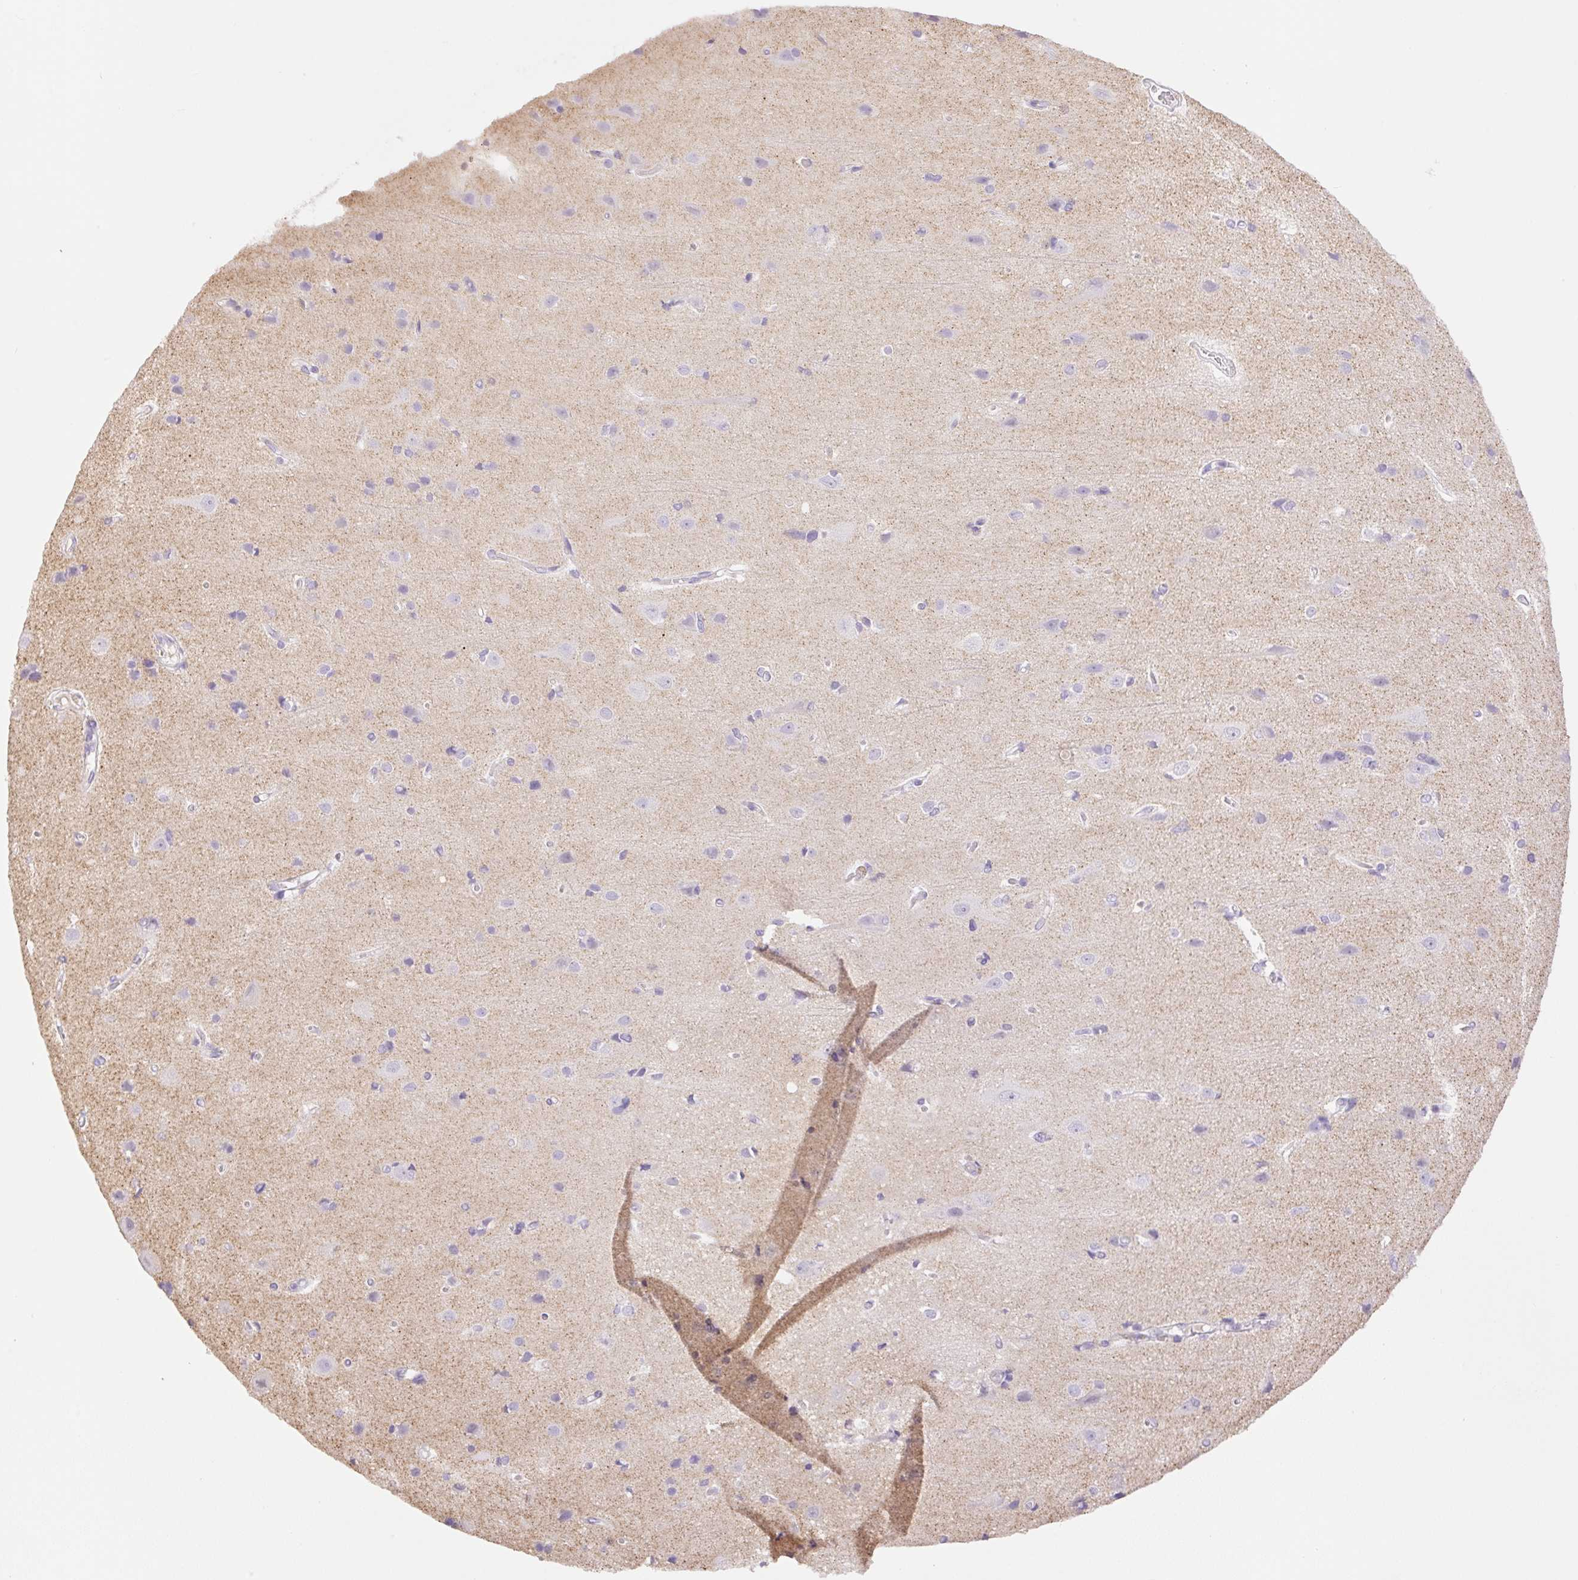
{"staining": {"intensity": "negative", "quantity": "none", "location": "none"}, "tissue": "cerebral cortex", "cell_type": "Endothelial cells", "image_type": "normal", "snomed": [{"axis": "morphology", "description": "Normal tissue, NOS"}, {"axis": "topography", "description": "Cerebral cortex"}], "caption": "Protein analysis of unremarkable cerebral cortex reveals no significant positivity in endothelial cells. (DAB immunohistochemistry visualized using brightfield microscopy, high magnification).", "gene": "HCRTR2", "patient": {"sex": "male", "age": 37}}